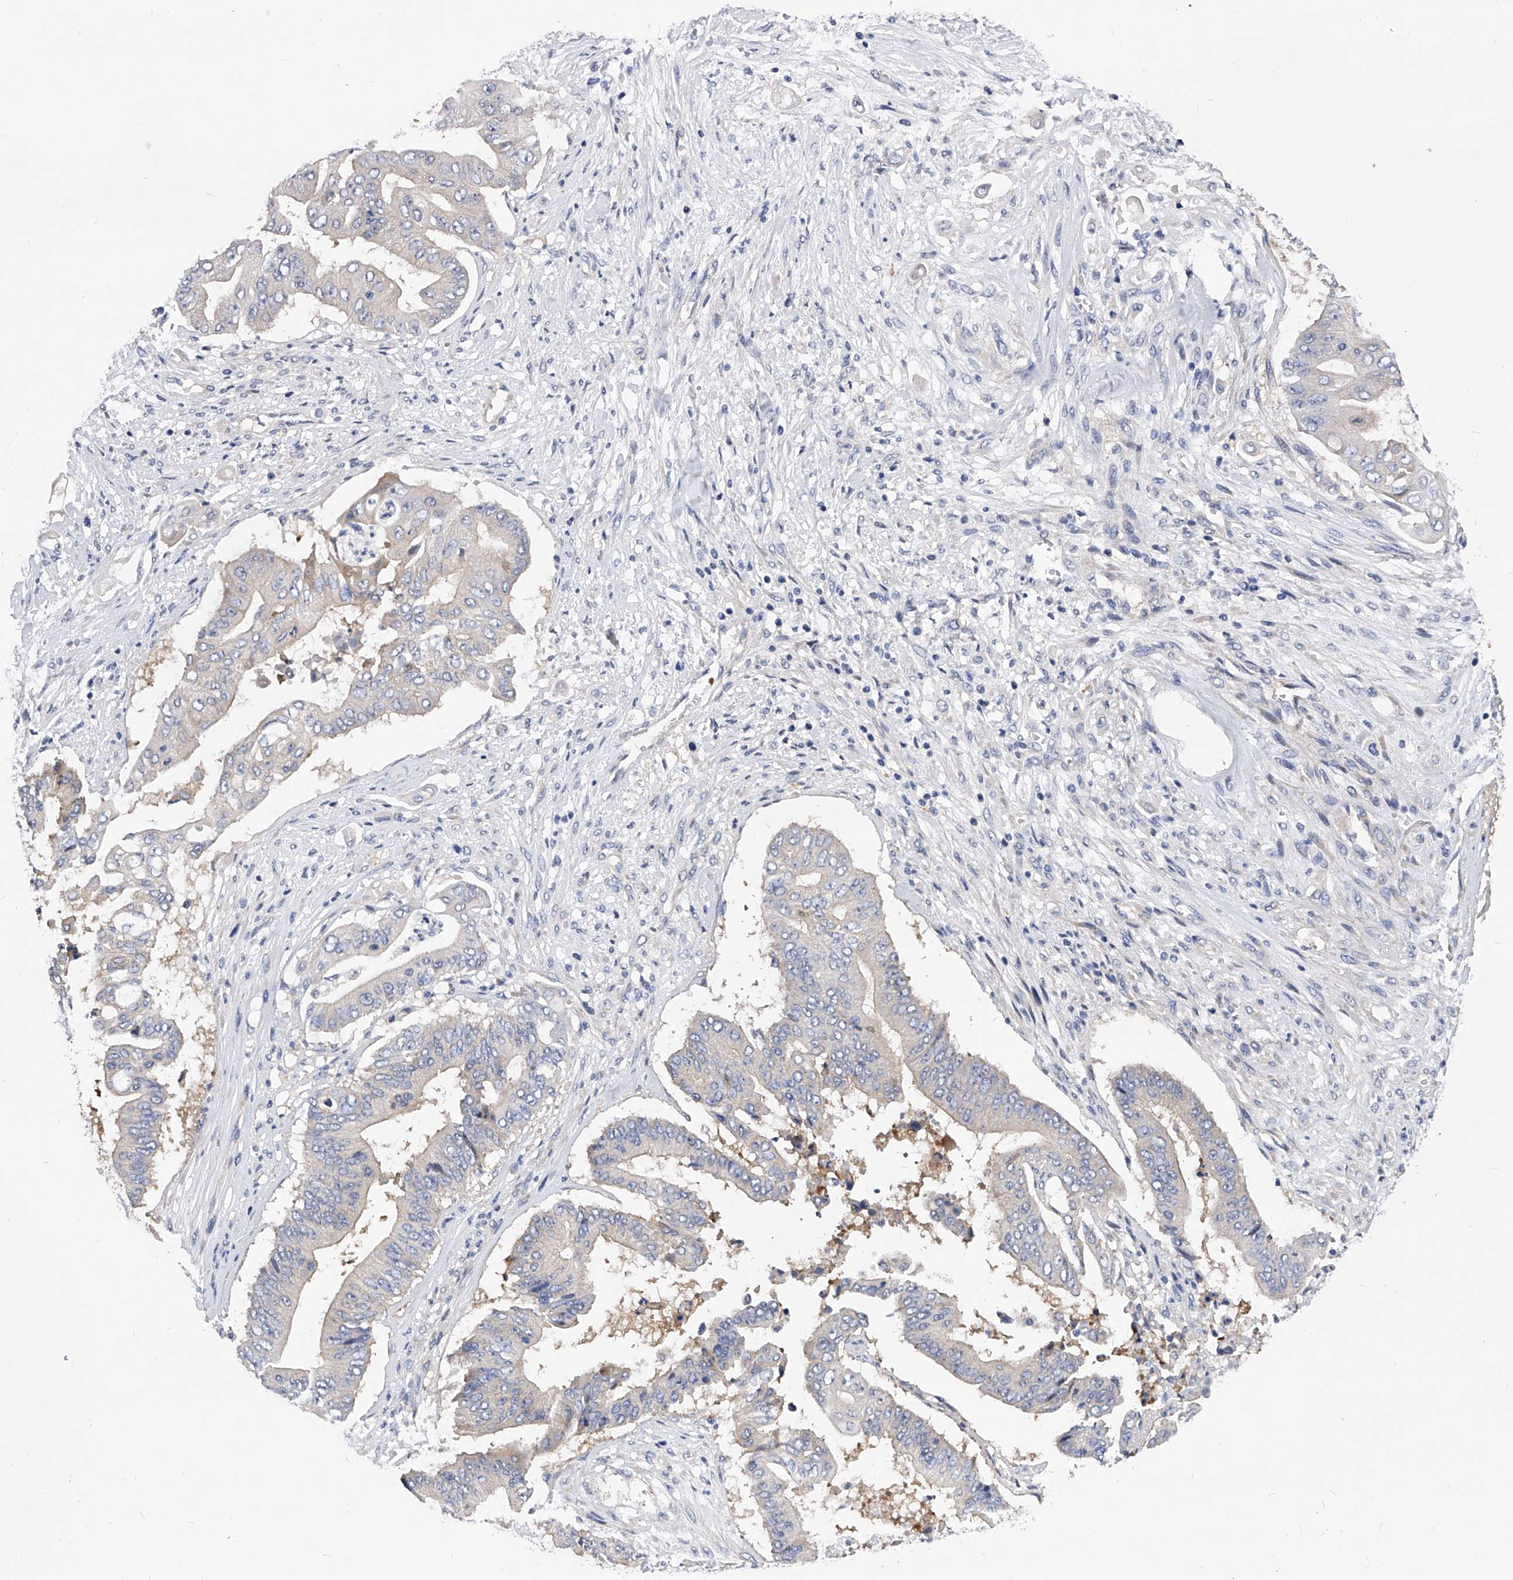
{"staining": {"intensity": "negative", "quantity": "none", "location": "none"}, "tissue": "pancreatic cancer", "cell_type": "Tumor cells", "image_type": "cancer", "snomed": [{"axis": "morphology", "description": "Adenocarcinoma, NOS"}, {"axis": "topography", "description": "Pancreas"}], "caption": "Human pancreatic cancer stained for a protein using immunohistochemistry exhibits no expression in tumor cells.", "gene": "PPP5C", "patient": {"sex": "female", "age": 77}}